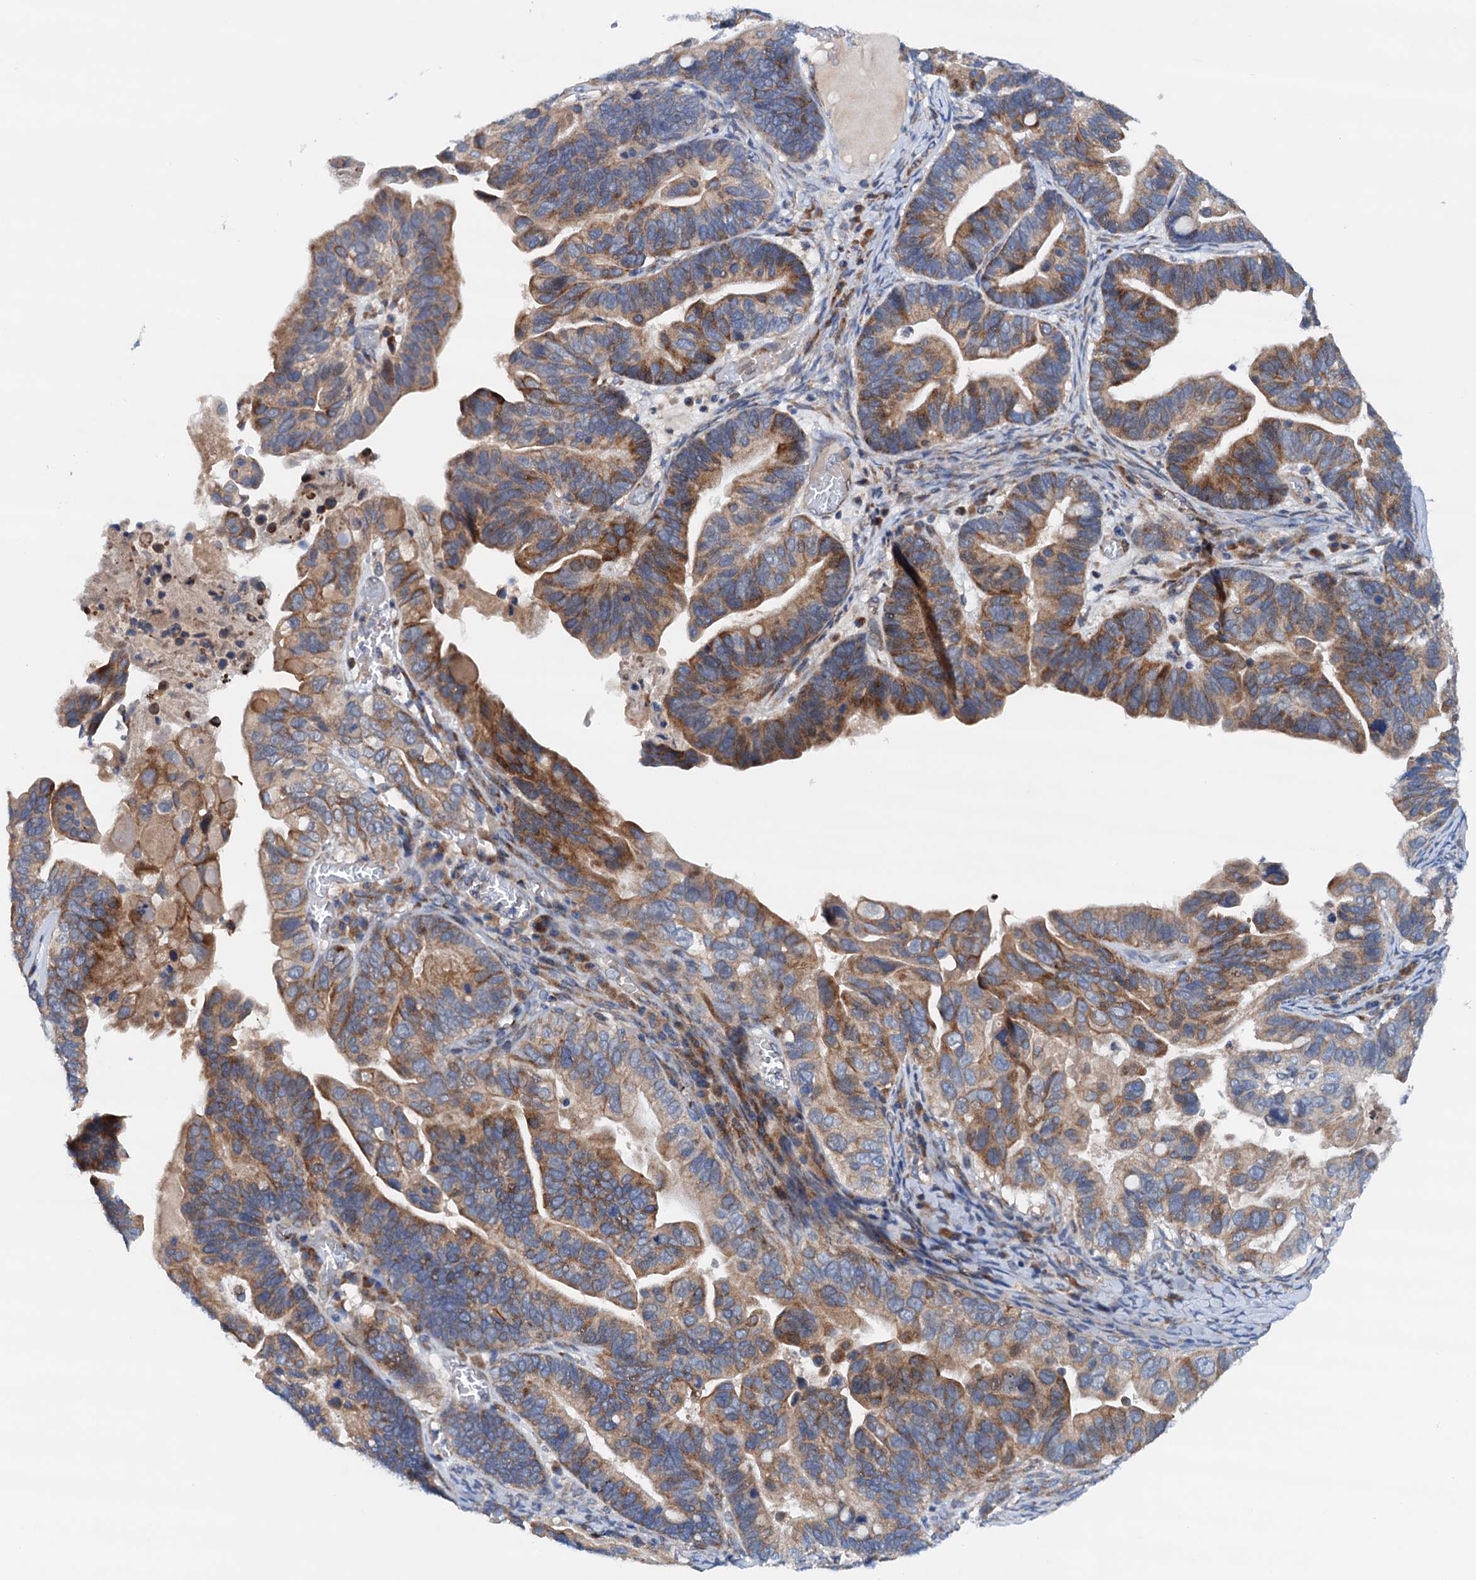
{"staining": {"intensity": "moderate", "quantity": ">75%", "location": "cytoplasmic/membranous"}, "tissue": "ovarian cancer", "cell_type": "Tumor cells", "image_type": "cancer", "snomed": [{"axis": "morphology", "description": "Cystadenocarcinoma, serous, NOS"}, {"axis": "topography", "description": "Ovary"}], "caption": "A photomicrograph of human ovarian cancer (serous cystadenocarcinoma) stained for a protein exhibits moderate cytoplasmic/membranous brown staining in tumor cells.", "gene": "RASSF9", "patient": {"sex": "female", "age": 56}}